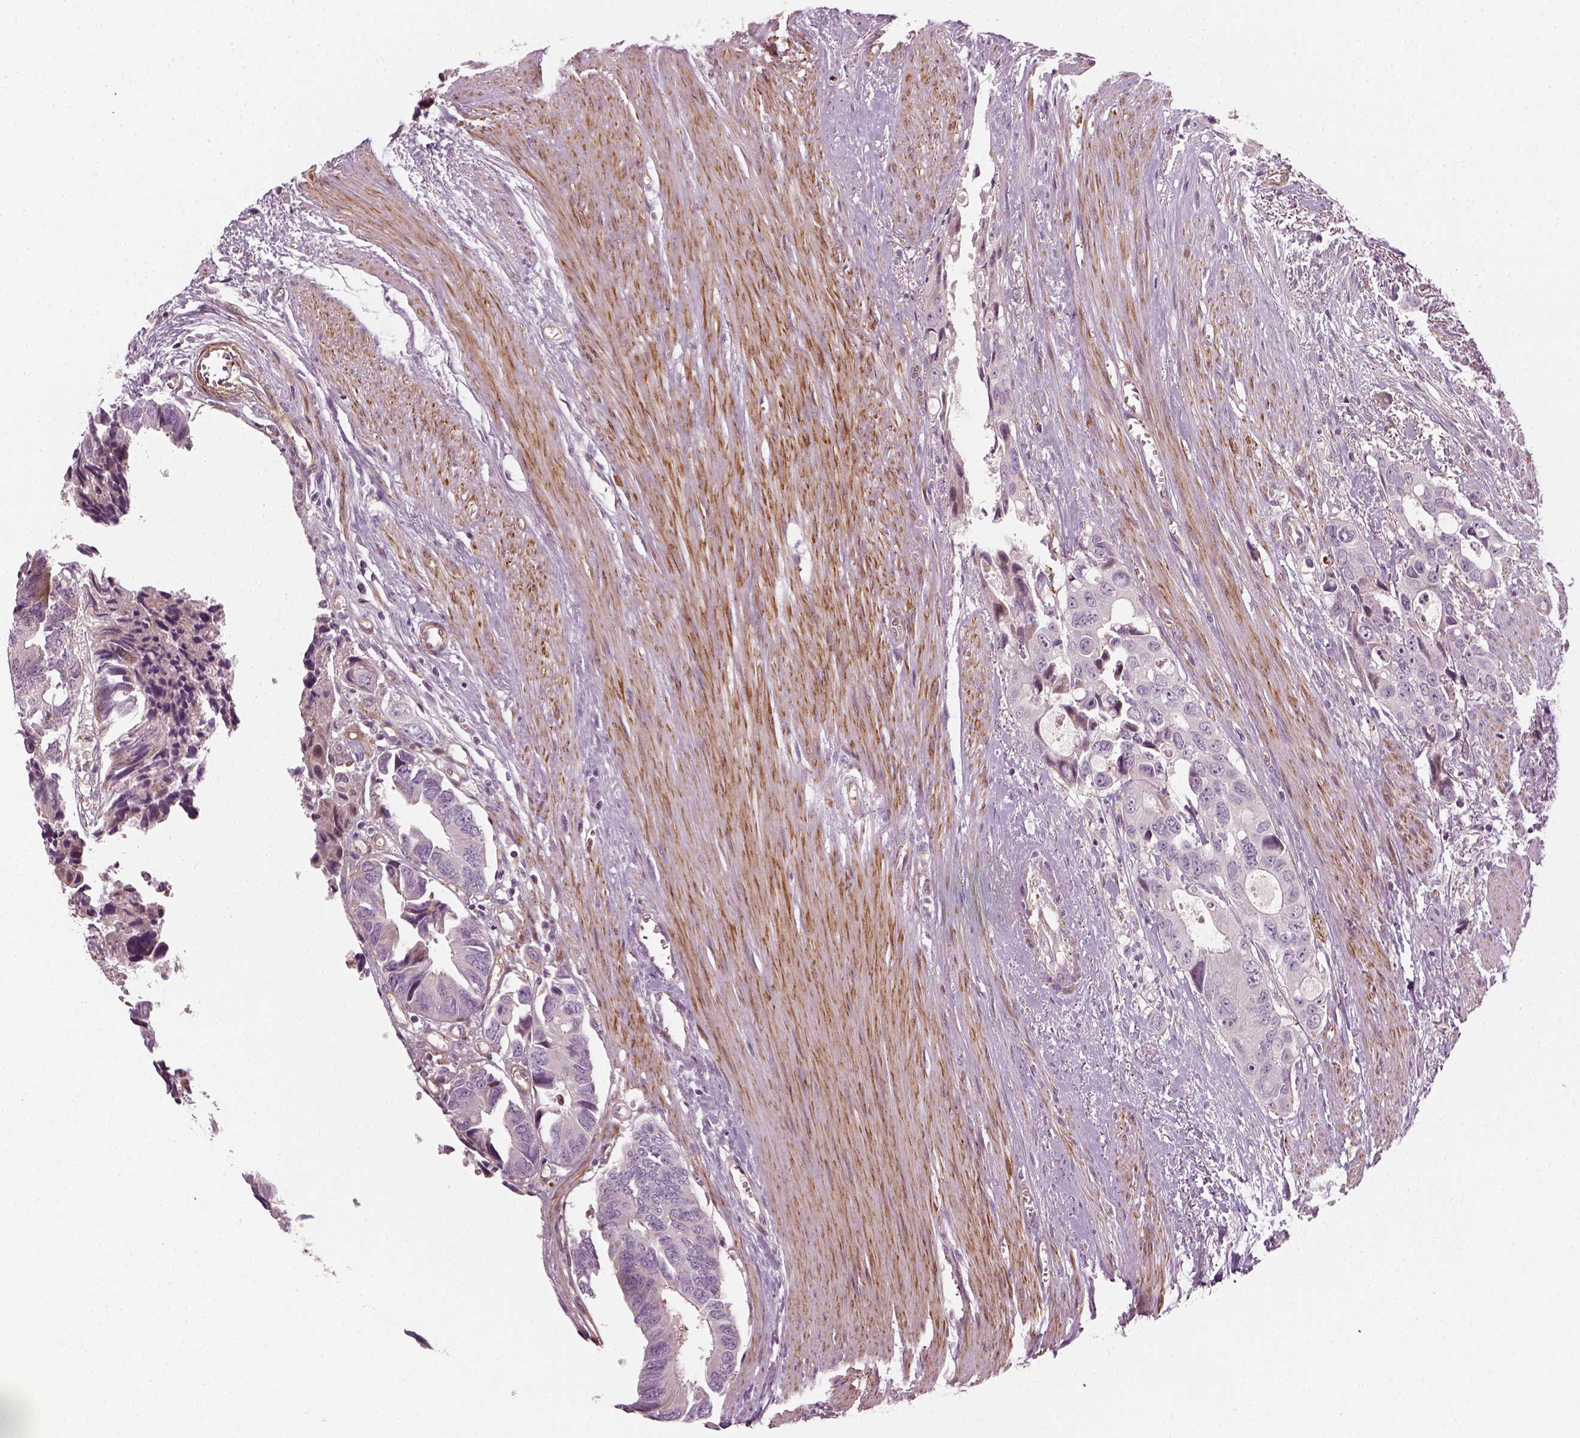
{"staining": {"intensity": "negative", "quantity": "none", "location": "none"}, "tissue": "colorectal cancer", "cell_type": "Tumor cells", "image_type": "cancer", "snomed": [{"axis": "morphology", "description": "Adenocarcinoma, NOS"}, {"axis": "topography", "description": "Rectum"}], "caption": "Immunohistochemical staining of colorectal cancer reveals no significant expression in tumor cells.", "gene": "DNASE1L1", "patient": {"sex": "male", "age": 76}}